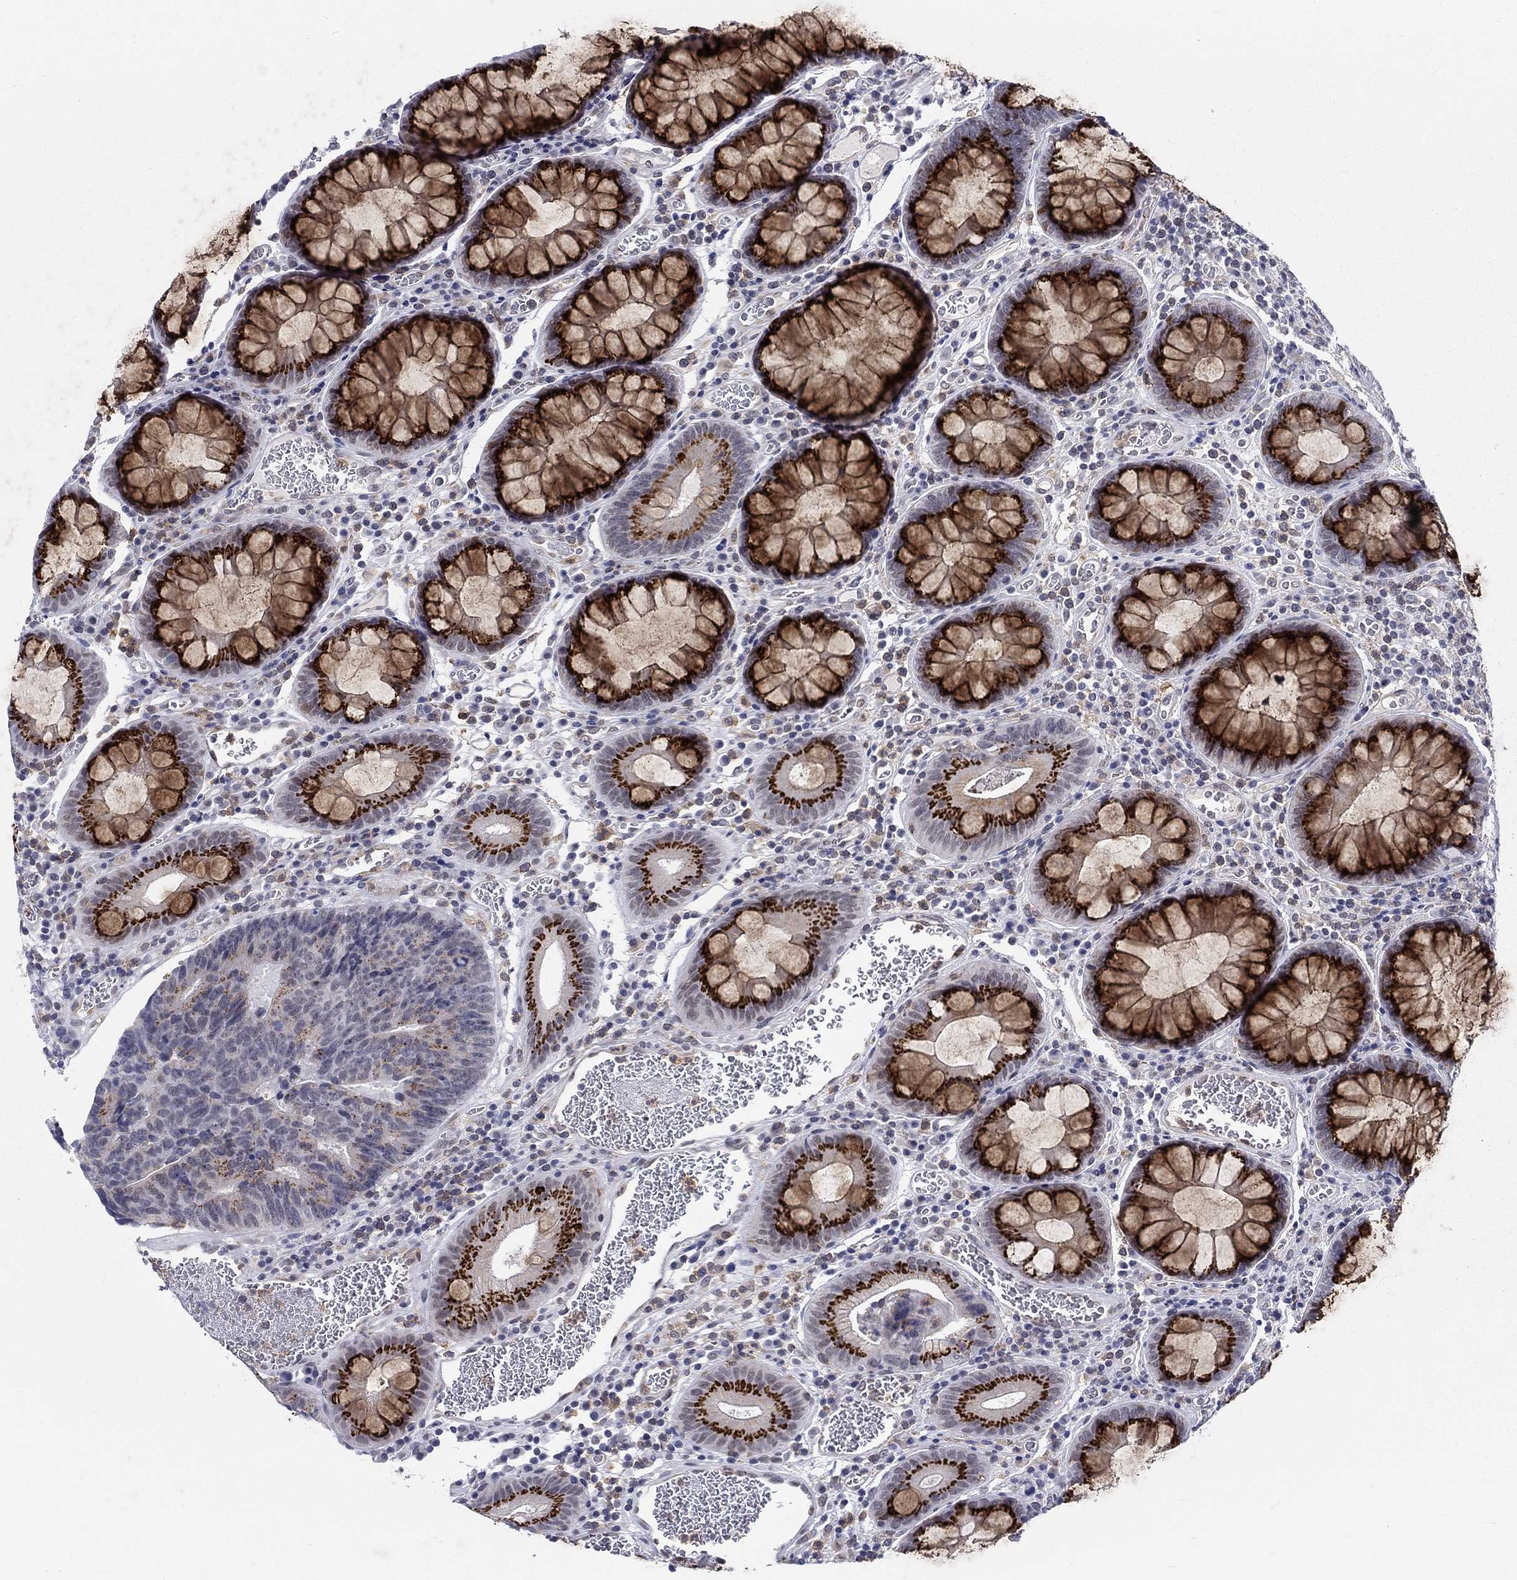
{"staining": {"intensity": "moderate", "quantity": "<25%", "location": "cytoplasmic/membranous"}, "tissue": "colorectal cancer", "cell_type": "Tumor cells", "image_type": "cancer", "snomed": [{"axis": "morphology", "description": "Adenocarcinoma, NOS"}, {"axis": "topography", "description": "Colon"}], "caption": "Colorectal adenocarcinoma was stained to show a protein in brown. There is low levels of moderate cytoplasmic/membranous positivity in about <25% of tumor cells.", "gene": "ST6GALNAC1", "patient": {"sex": "female", "age": 48}}